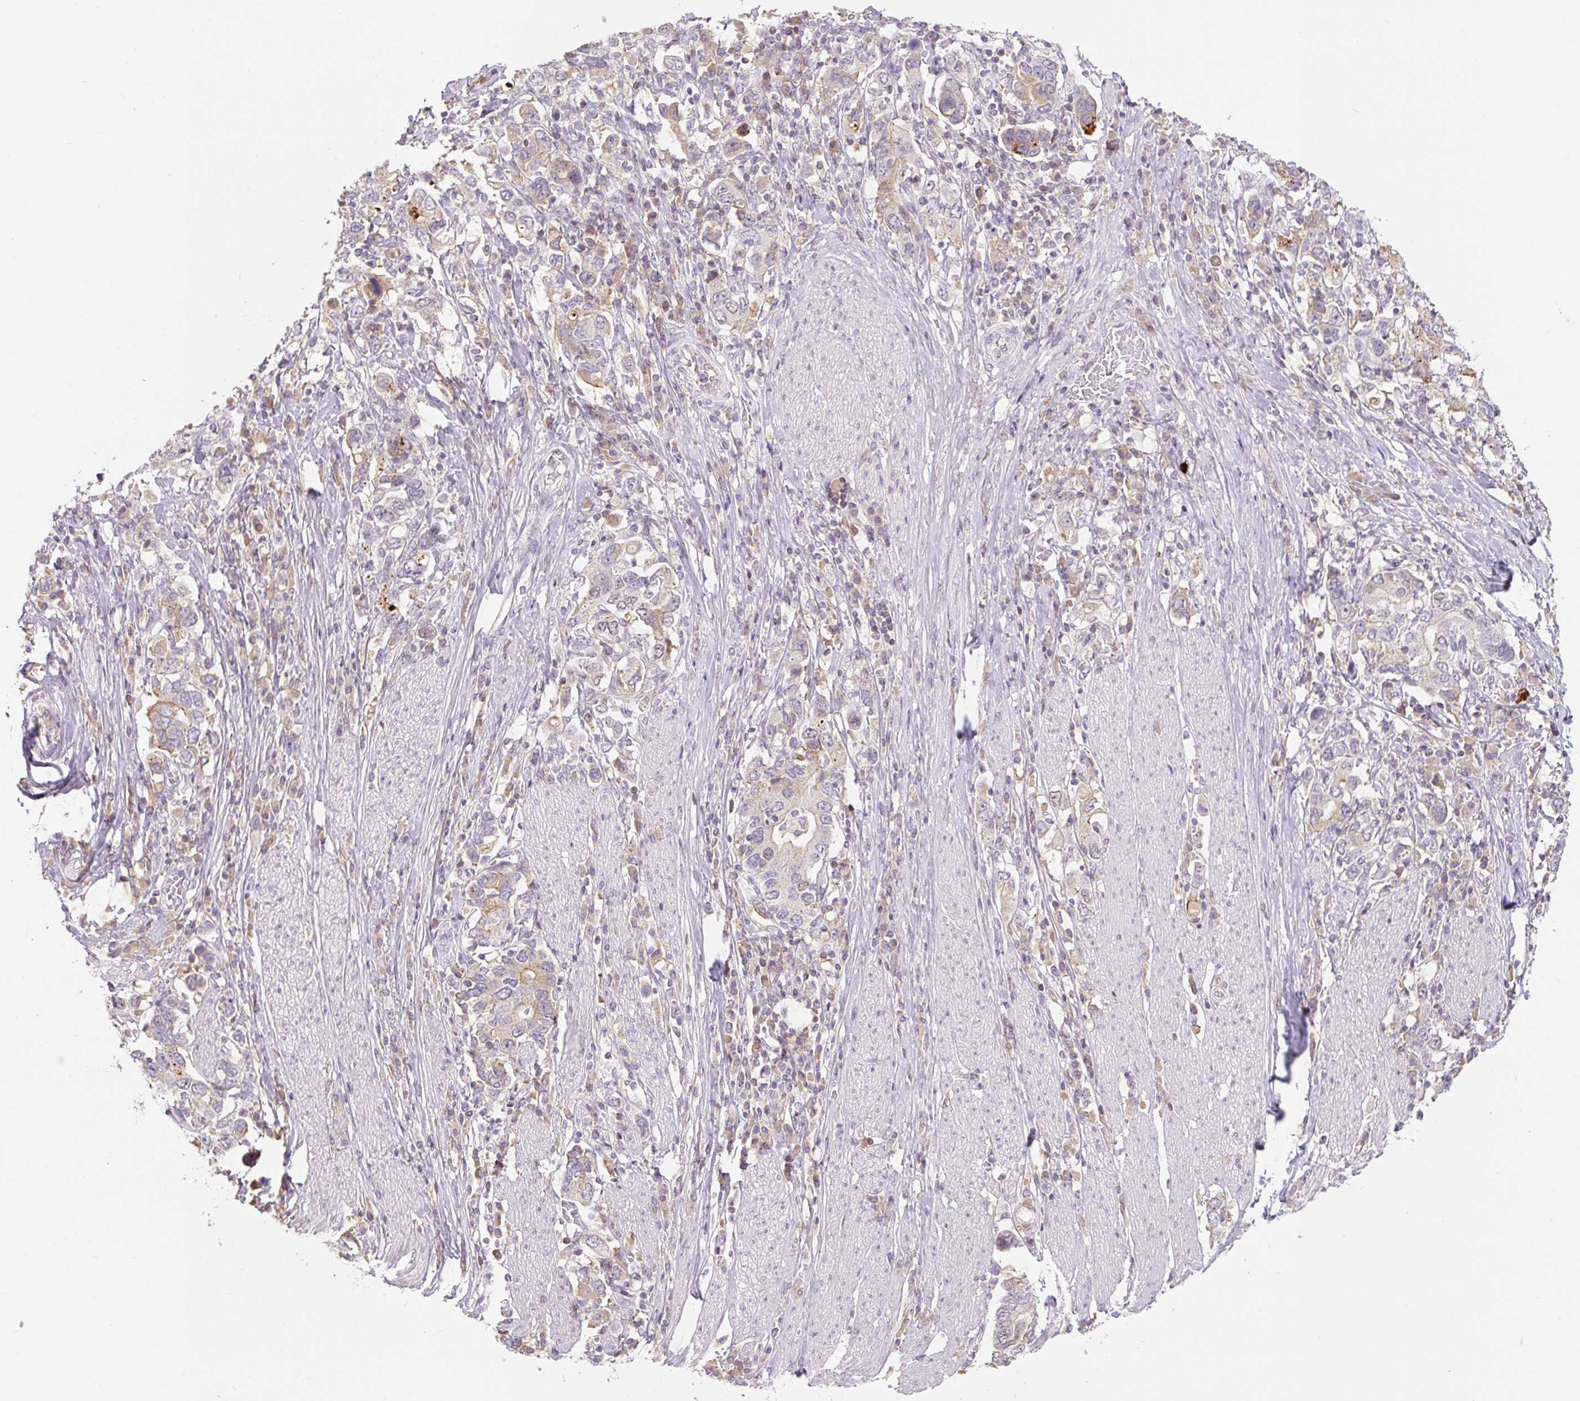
{"staining": {"intensity": "strong", "quantity": "<25%", "location": "cytoplasmic/membranous"}, "tissue": "stomach cancer", "cell_type": "Tumor cells", "image_type": "cancer", "snomed": [{"axis": "morphology", "description": "Adenocarcinoma, NOS"}, {"axis": "topography", "description": "Stomach, upper"}, {"axis": "topography", "description": "Stomach"}], "caption": "The immunohistochemical stain highlights strong cytoplasmic/membranous expression in tumor cells of stomach adenocarcinoma tissue.", "gene": "MIA2", "patient": {"sex": "male", "age": 62}}